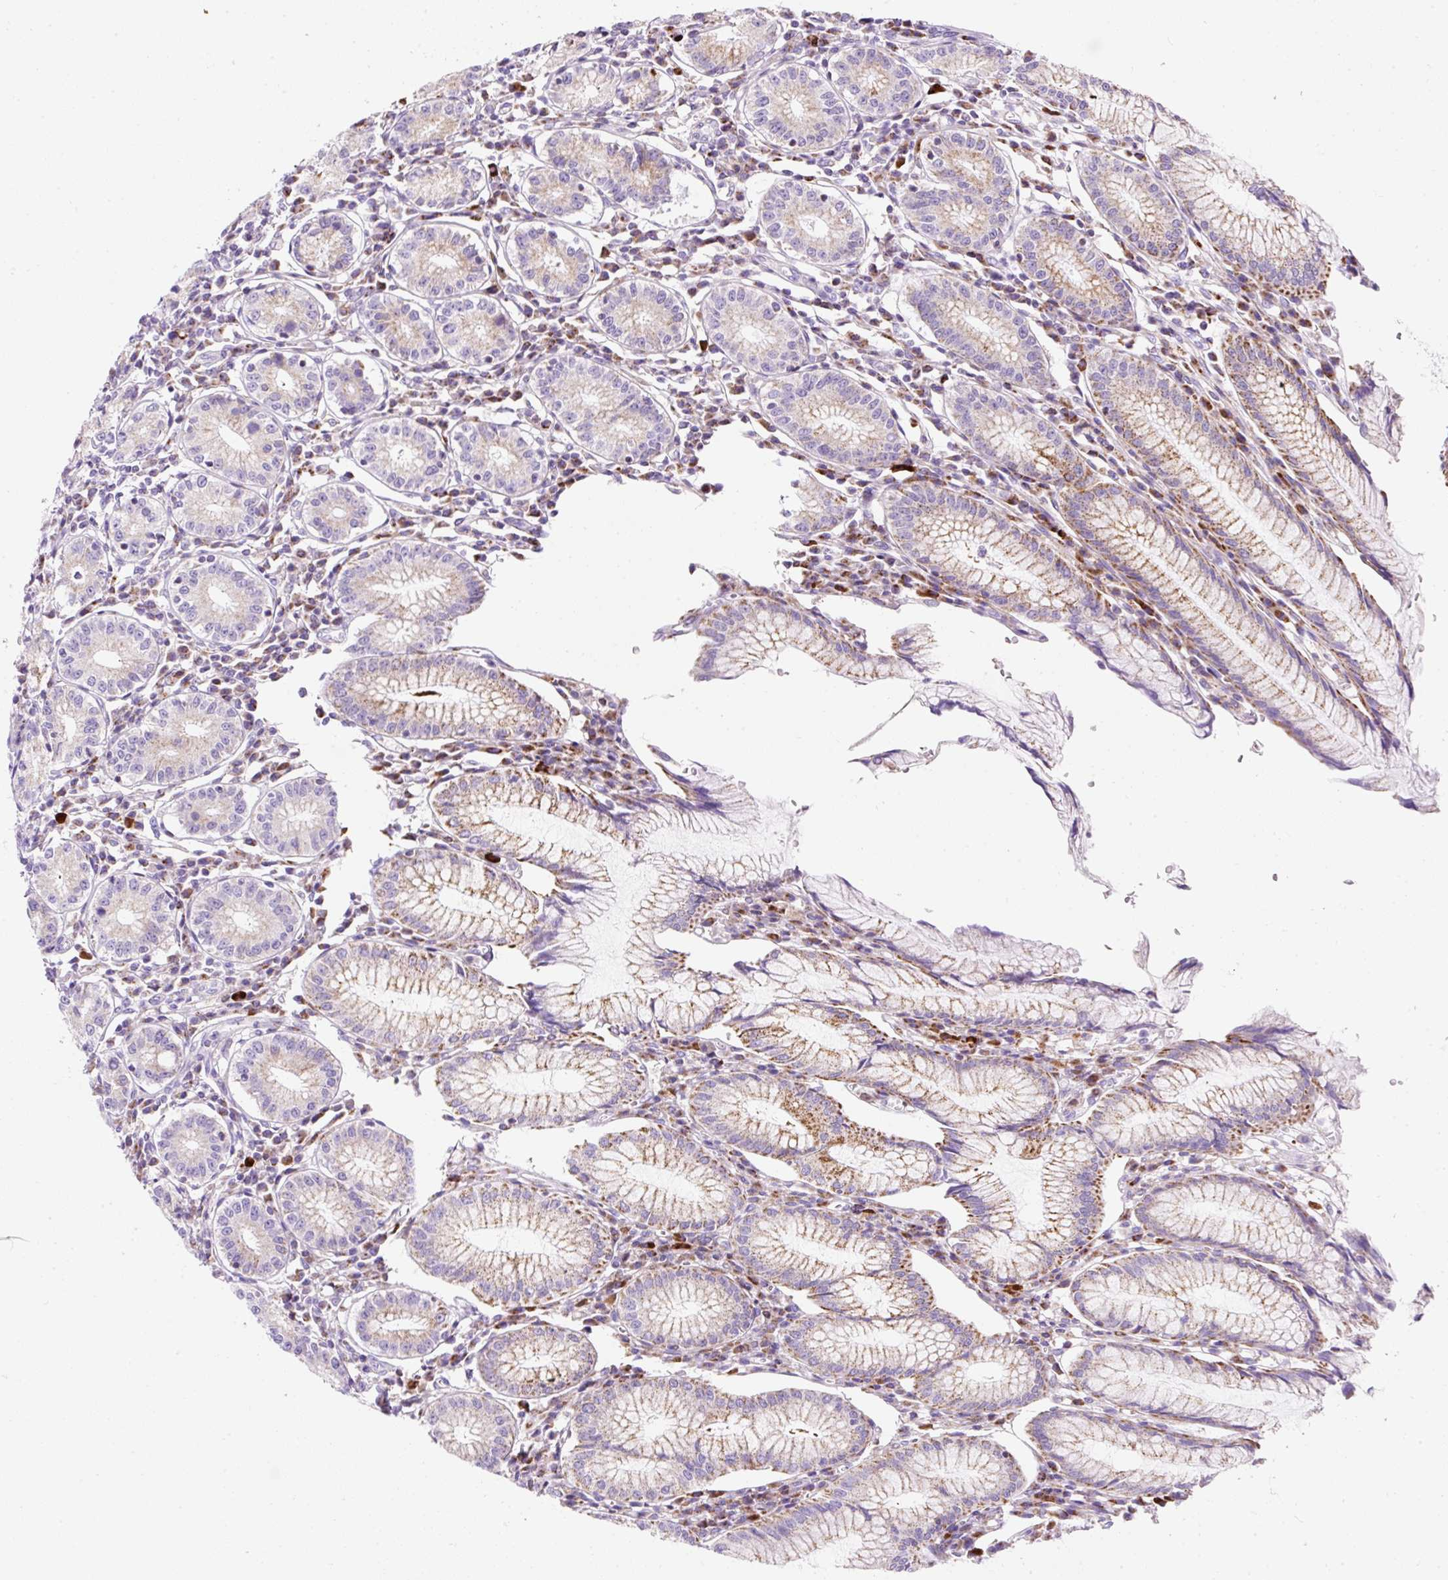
{"staining": {"intensity": "strong", "quantity": "25%-75%", "location": "cytoplasmic/membranous"}, "tissue": "stomach", "cell_type": "Glandular cells", "image_type": "normal", "snomed": [{"axis": "morphology", "description": "Normal tissue, NOS"}, {"axis": "topography", "description": "Stomach"}], "caption": "Brown immunohistochemical staining in normal human stomach shows strong cytoplasmic/membranous expression in about 25%-75% of glandular cells. (DAB (3,3'-diaminobenzidine) = brown stain, brightfield microscopy at high magnification).", "gene": "PLPP2", "patient": {"sex": "male", "age": 55}}